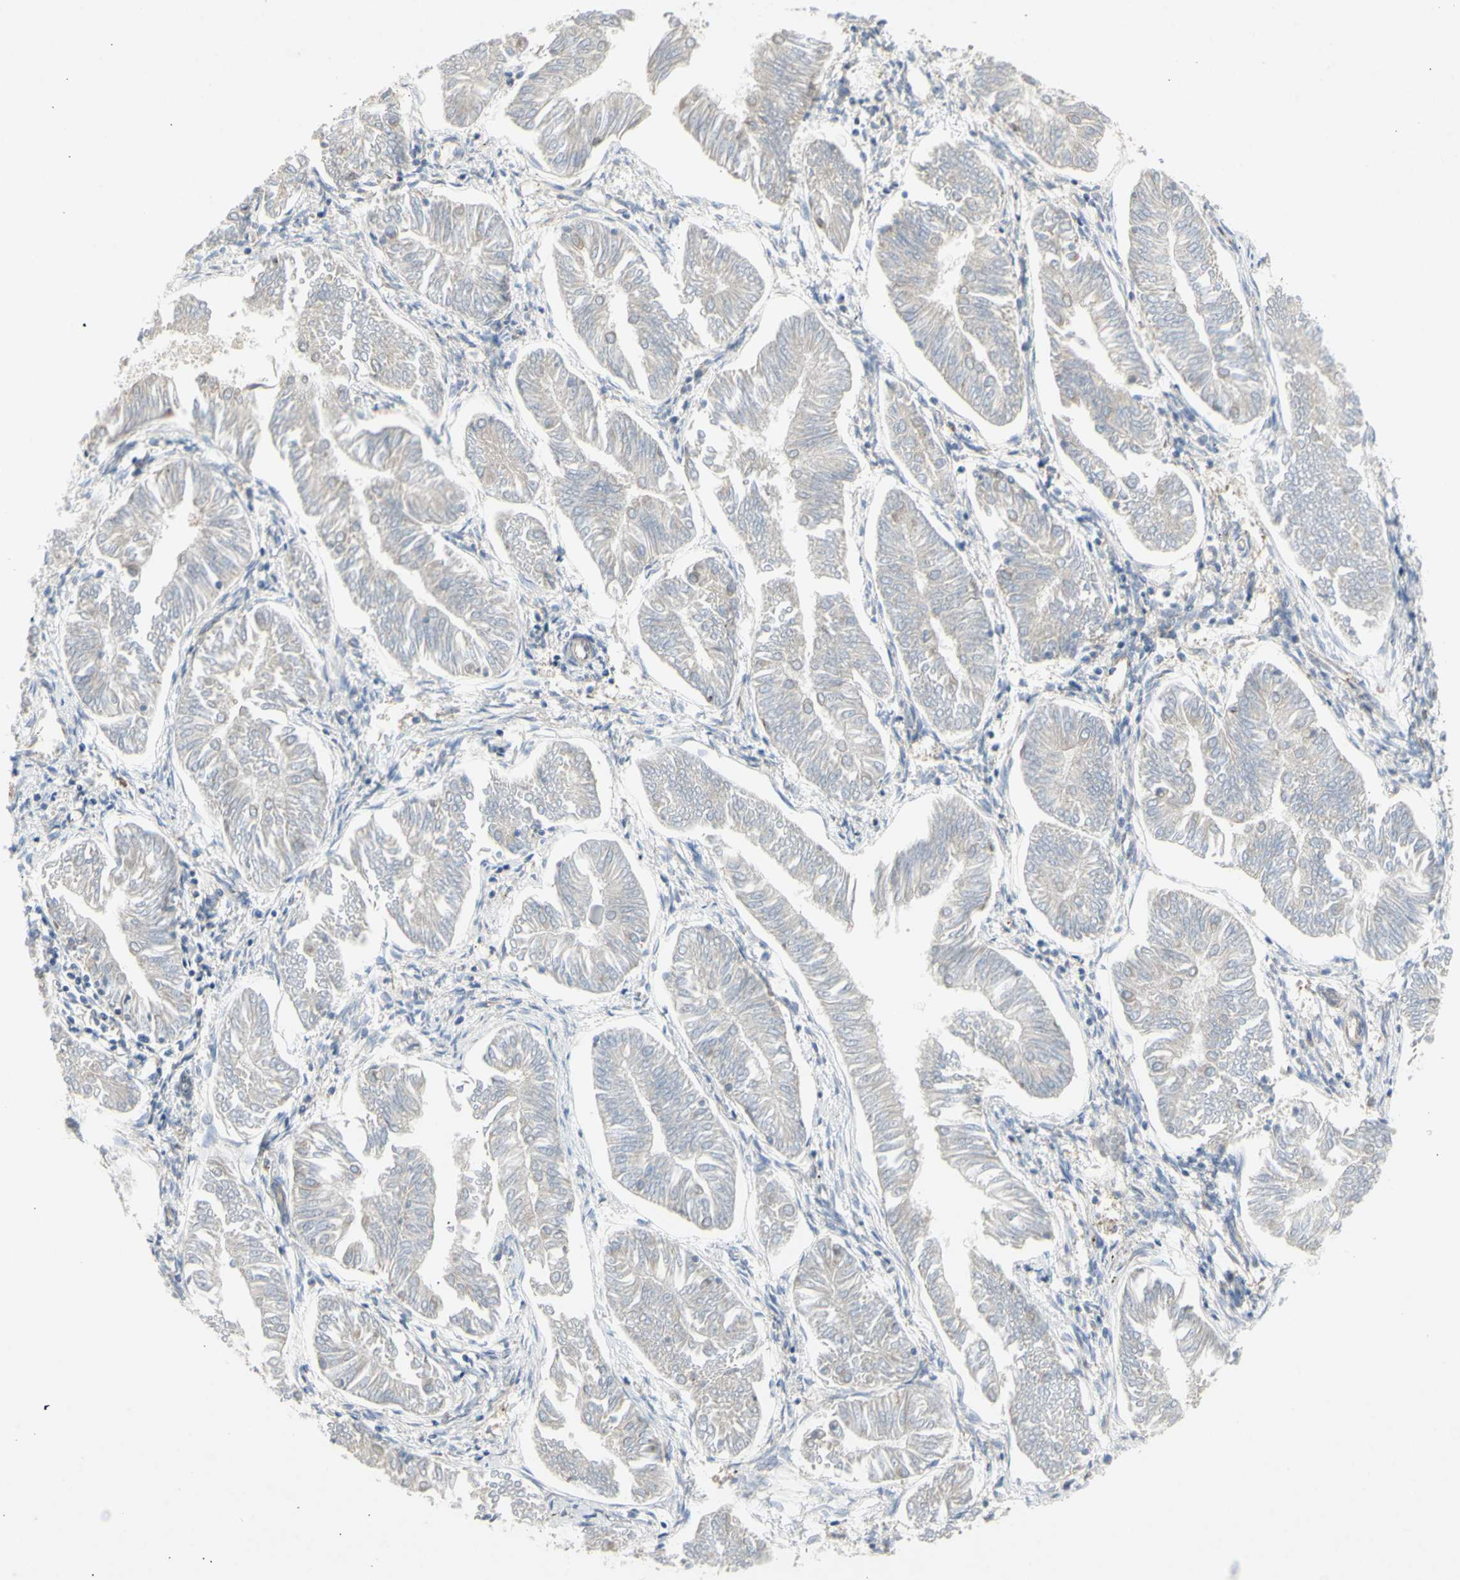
{"staining": {"intensity": "negative", "quantity": "none", "location": "none"}, "tissue": "endometrial cancer", "cell_type": "Tumor cells", "image_type": "cancer", "snomed": [{"axis": "morphology", "description": "Adenocarcinoma, NOS"}, {"axis": "topography", "description": "Endometrium"}], "caption": "Immunohistochemistry (IHC) micrograph of adenocarcinoma (endometrial) stained for a protein (brown), which displays no positivity in tumor cells.", "gene": "KLC1", "patient": {"sex": "female", "age": 53}}